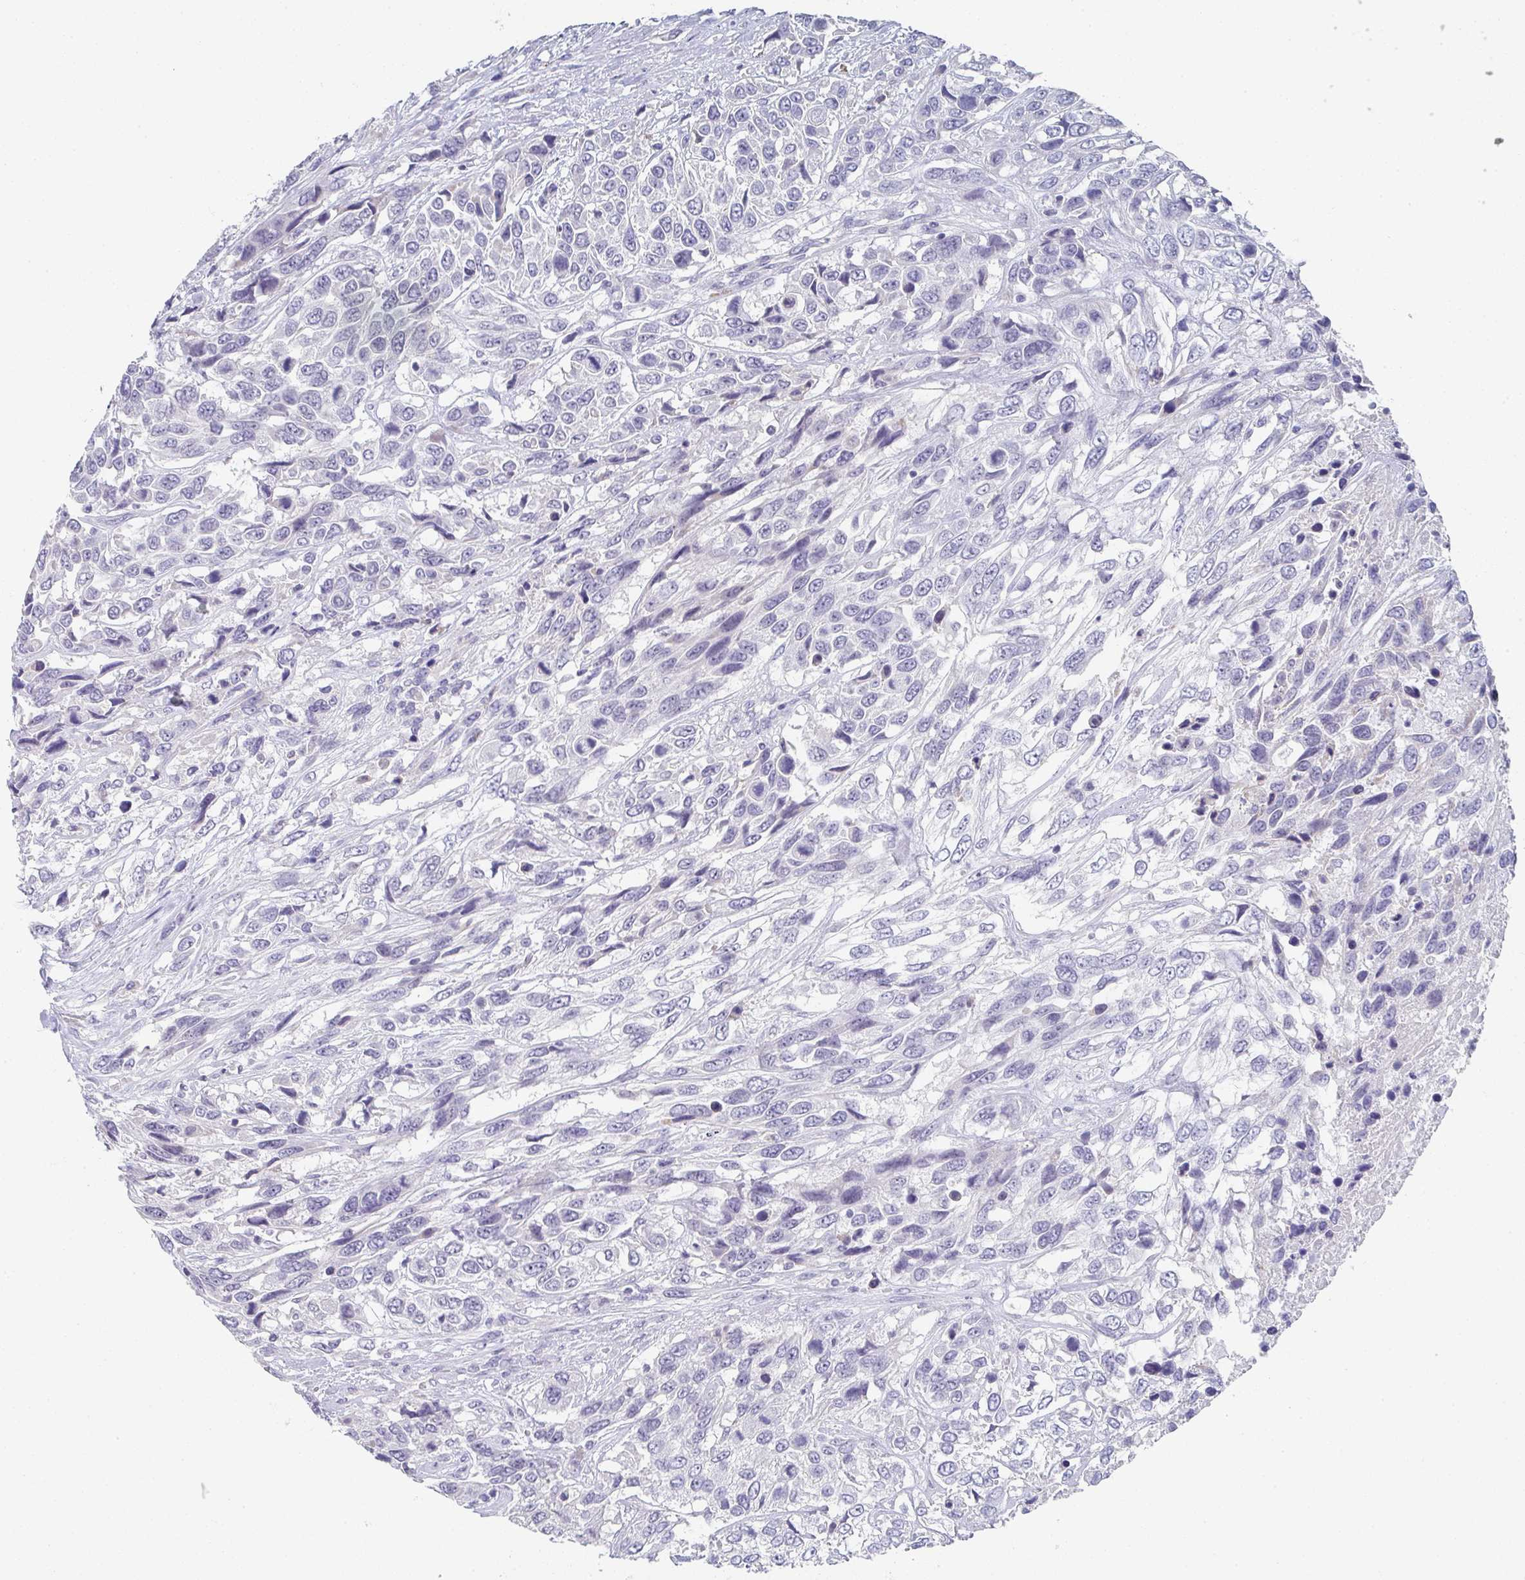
{"staining": {"intensity": "negative", "quantity": "none", "location": "none"}, "tissue": "urothelial cancer", "cell_type": "Tumor cells", "image_type": "cancer", "snomed": [{"axis": "morphology", "description": "Urothelial carcinoma, High grade"}, {"axis": "topography", "description": "Urinary bladder"}], "caption": "This is a micrograph of immunohistochemistry (IHC) staining of urothelial carcinoma (high-grade), which shows no positivity in tumor cells.", "gene": "NOXRED1", "patient": {"sex": "female", "age": 70}}